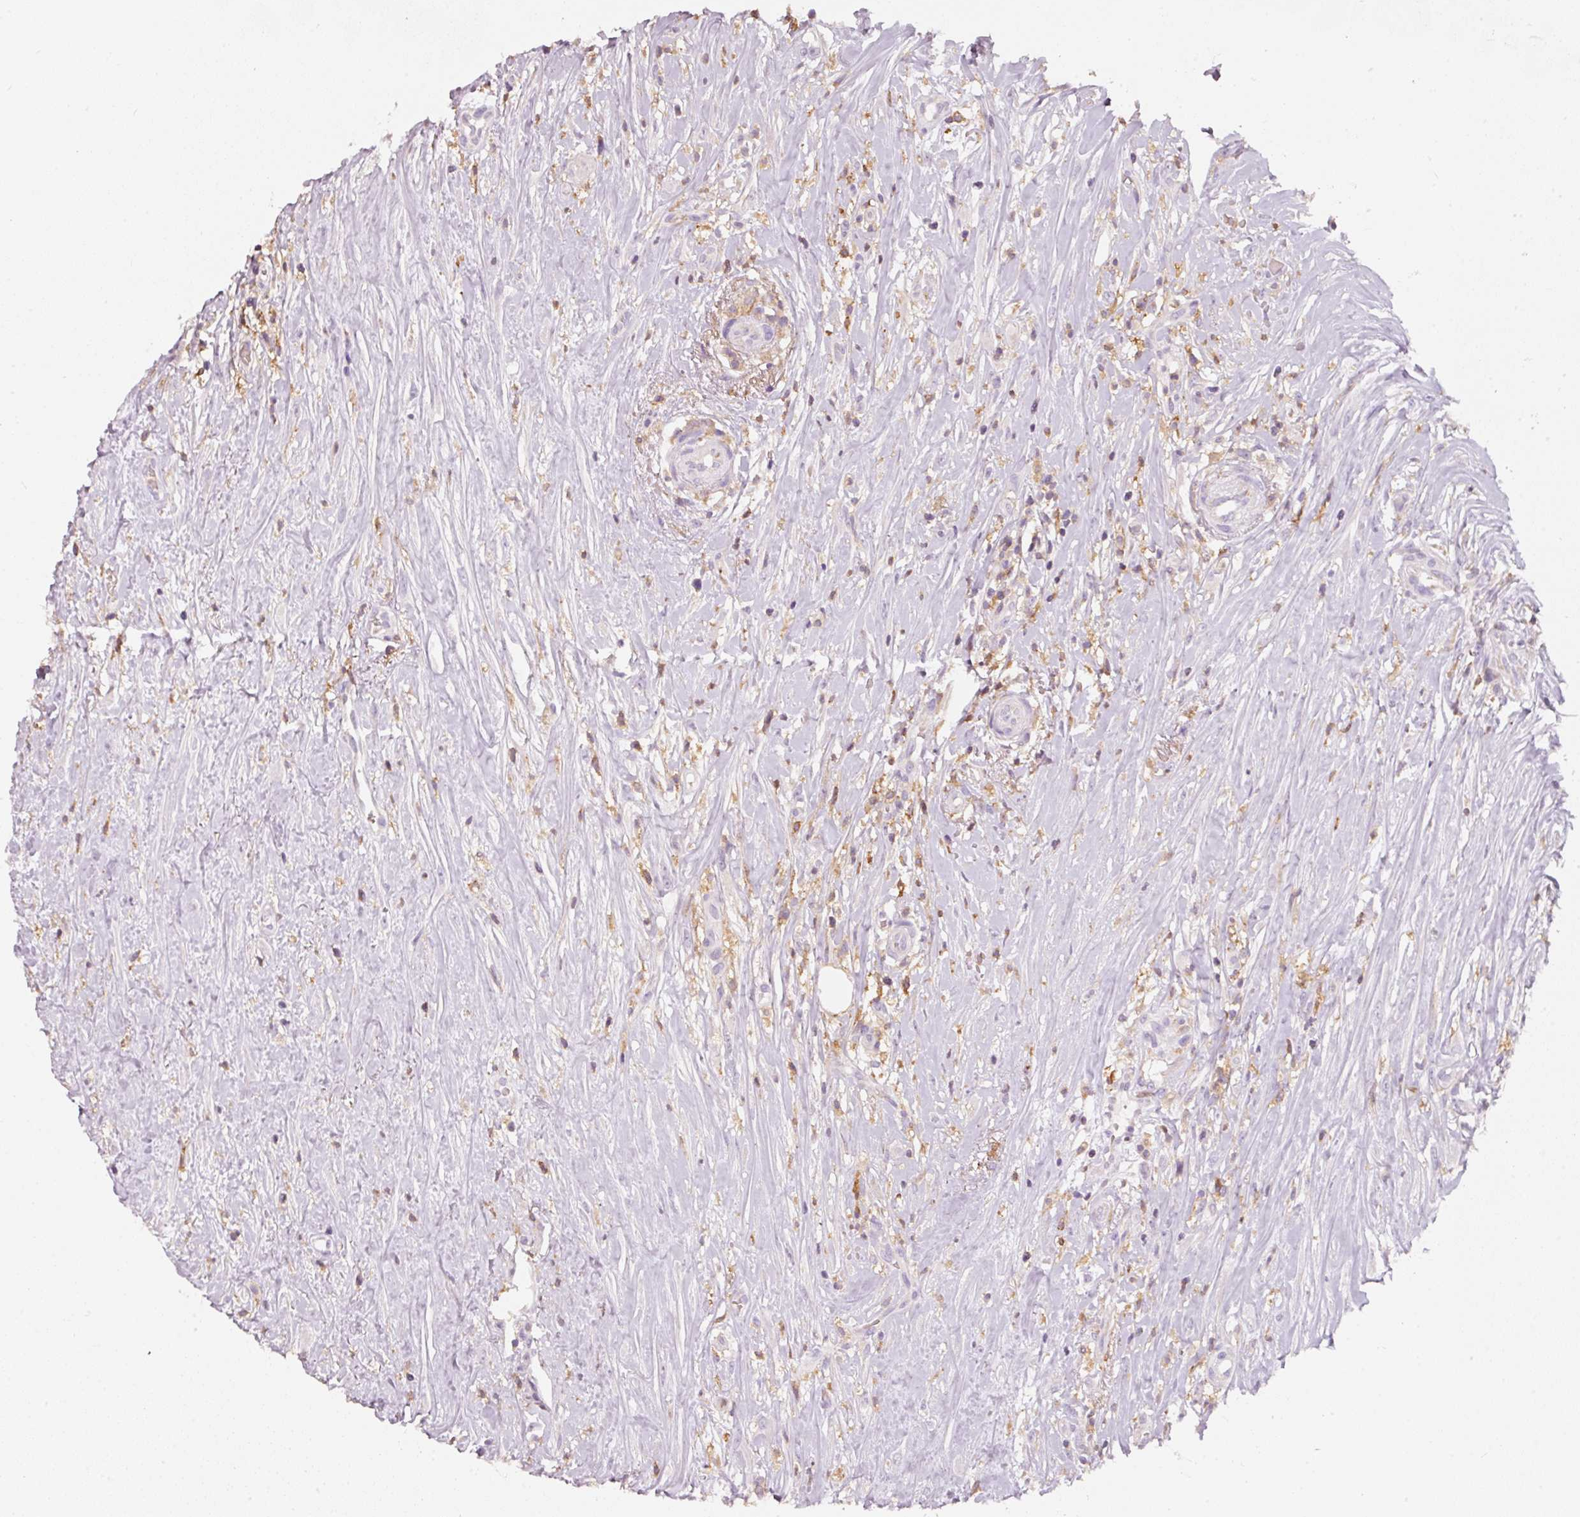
{"staining": {"intensity": "negative", "quantity": "none", "location": "none"}, "tissue": "head and neck cancer", "cell_type": "Tumor cells", "image_type": "cancer", "snomed": [{"axis": "morphology", "description": "Squamous cell carcinoma, NOS"}, {"axis": "topography", "description": "Head-Neck"}], "caption": "High magnification brightfield microscopy of head and neck cancer (squamous cell carcinoma) stained with DAB (brown) and counterstained with hematoxylin (blue): tumor cells show no significant positivity.", "gene": "IQGAP2", "patient": {"sex": "male", "age": 83}}